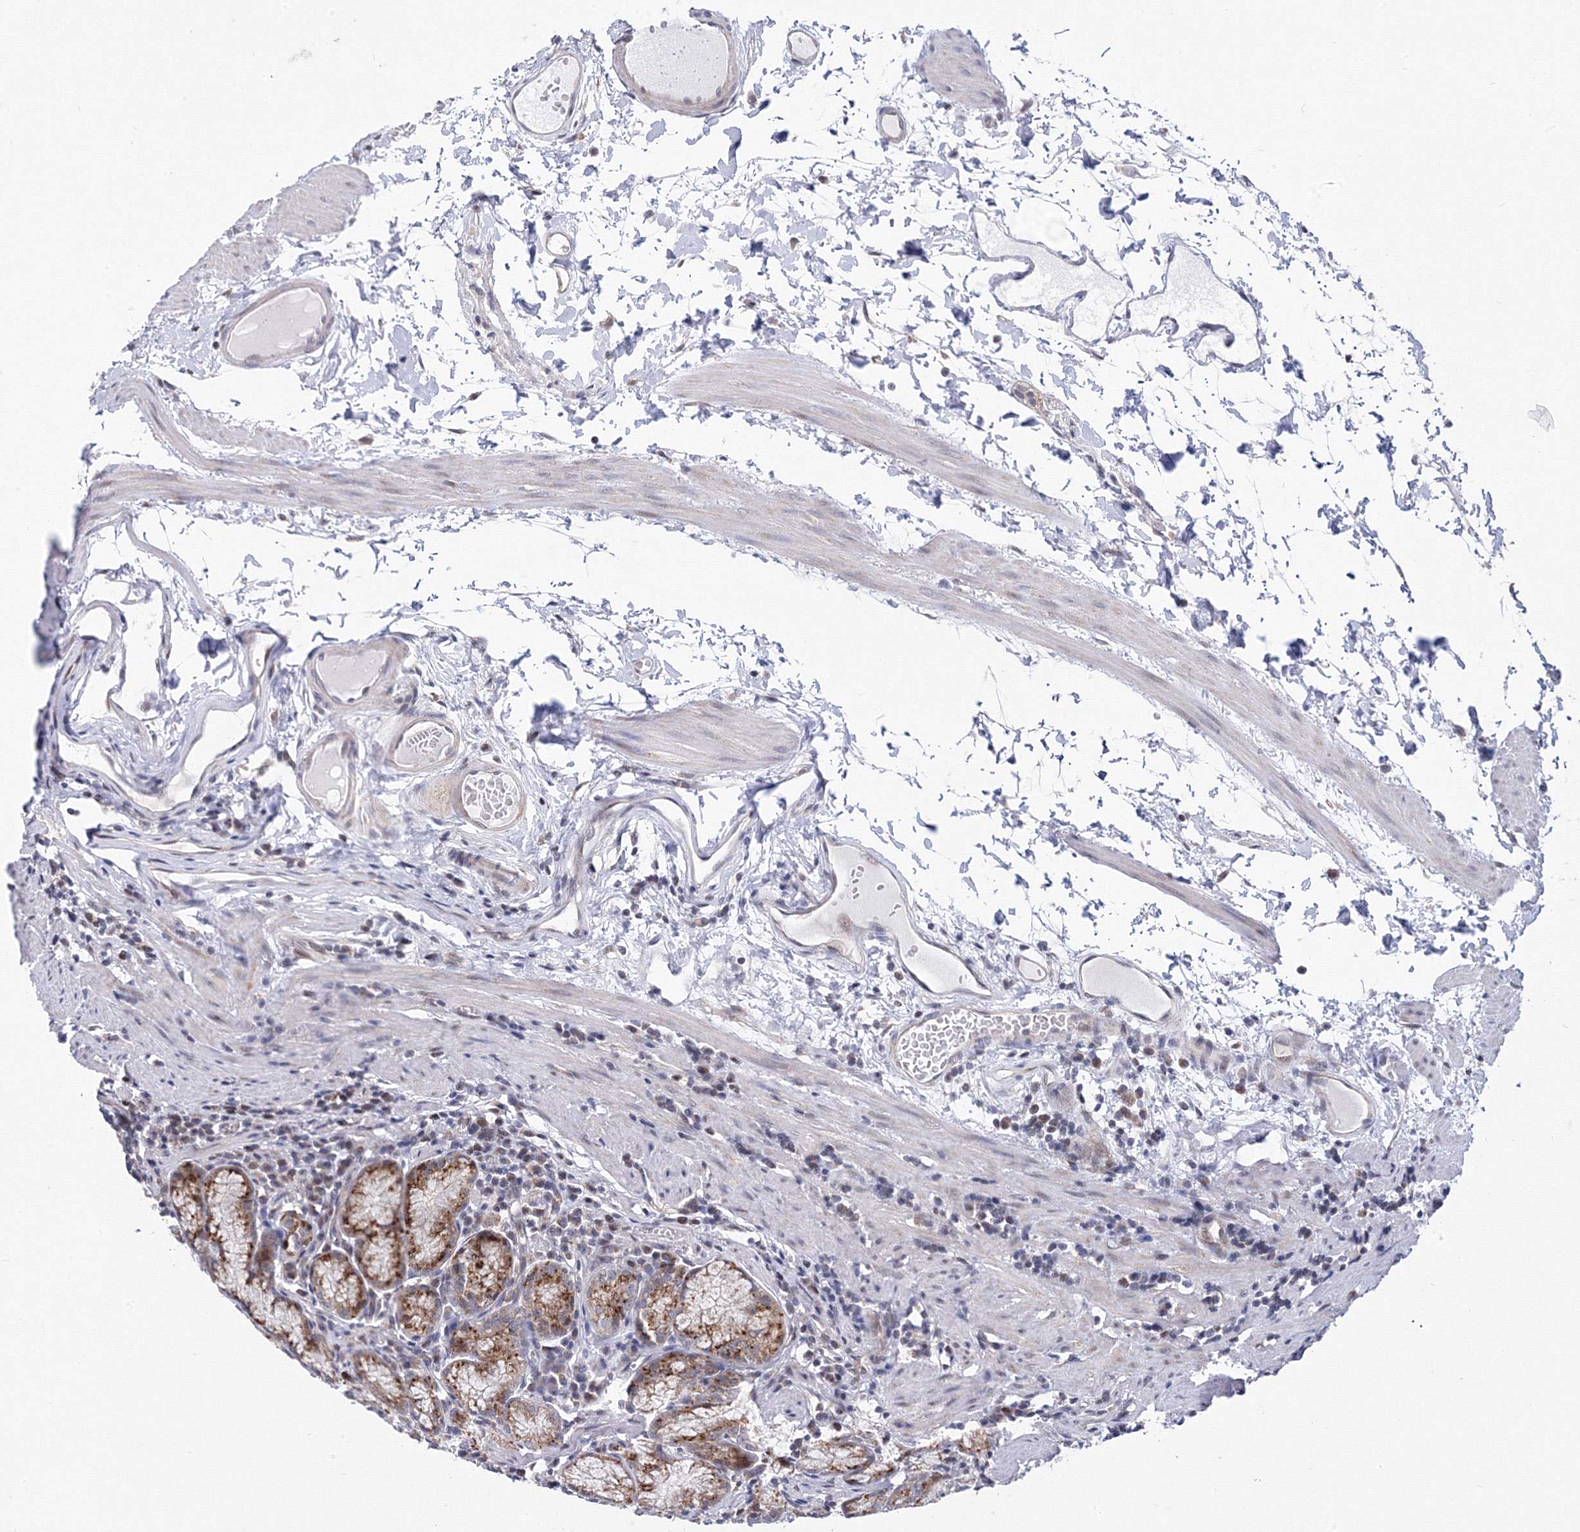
{"staining": {"intensity": "moderate", "quantity": "25%-75%", "location": "cytoplasmic/membranous"}, "tissue": "stomach", "cell_type": "Glandular cells", "image_type": "normal", "snomed": [{"axis": "morphology", "description": "Normal tissue, NOS"}, {"axis": "topography", "description": "Stomach"}], "caption": "This photomicrograph displays IHC staining of benign human stomach, with medium moderate cytoplasmic/membranous staining in about 25%-75% of glandular cells.", "gene": "GPN1", "patient": {"sex": "male", "age": 55}}